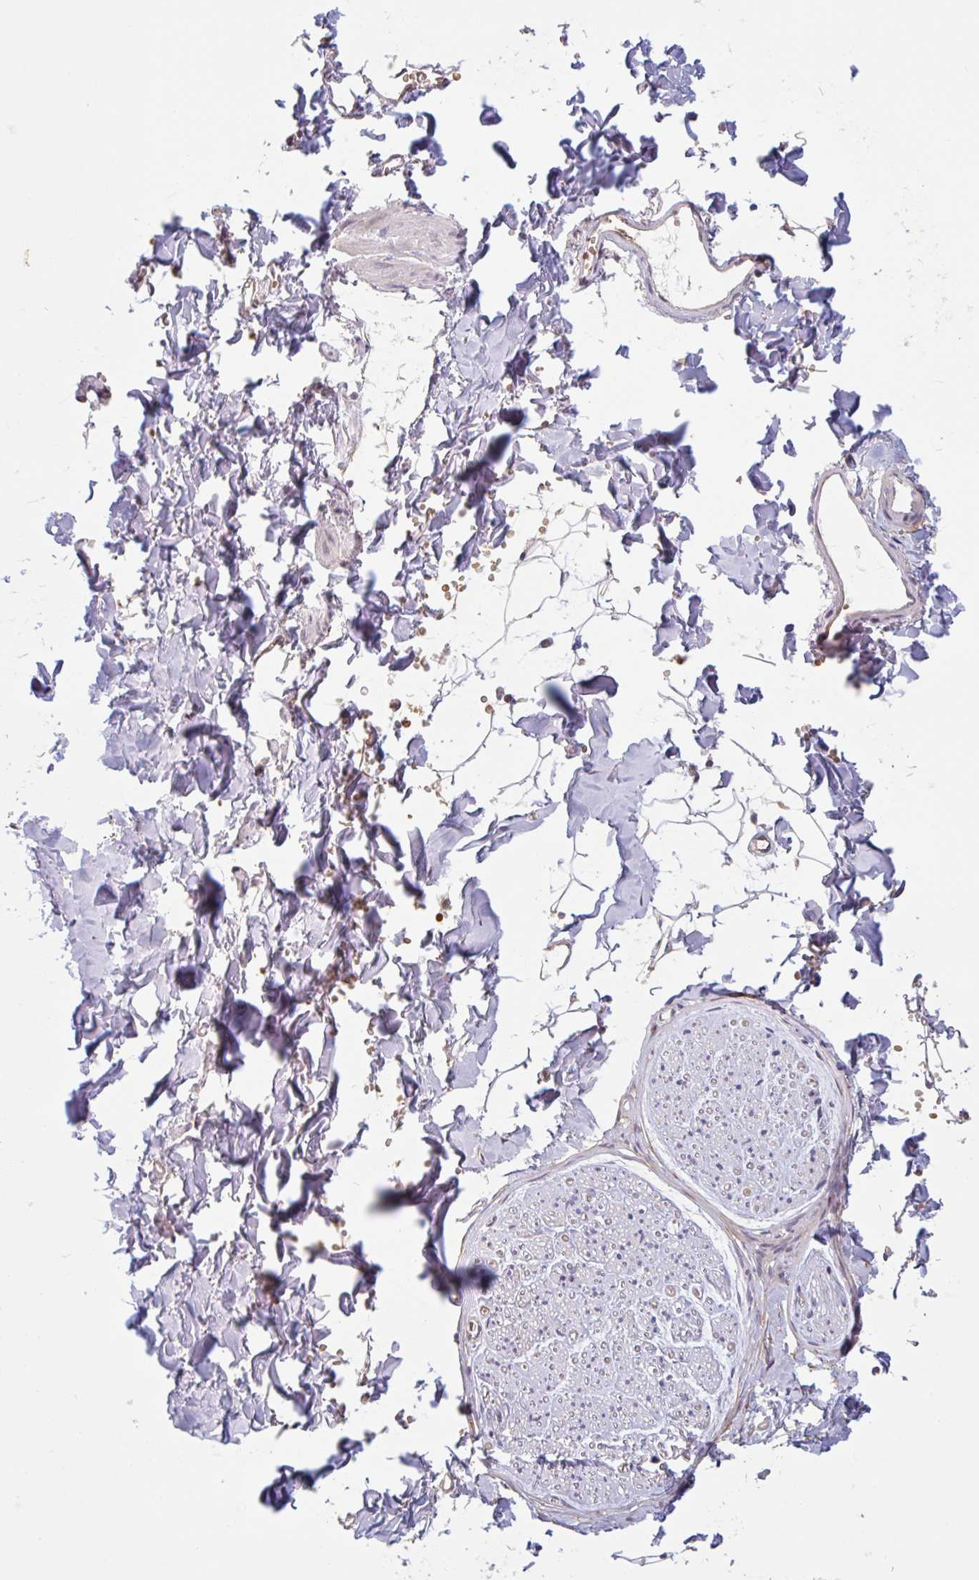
{"staining": {"intensity": "negative", "quantity": "none", "location": "none"}, "tissue": "adipose tissue", "cell_type": "Adipocytes", "image_type": "normal", "snomed": [{"axis": "morphology", "description": "Normal tissue, NOS"}, {"axis": "topography", "description": "Cartilage tissue"}, {"axis": "topography", "description": "Bronchus"}, {"axis": "topography", "description": "Peripheral nerve tissue"}], "caption": "Immunohistochemical staining of unremarkable human adipose tissue reveals no significant staining in adipocytes. Nuclei are stained in blue.", "gene": "TMEM119", "patient": {"sex": "female", "age": 59}}